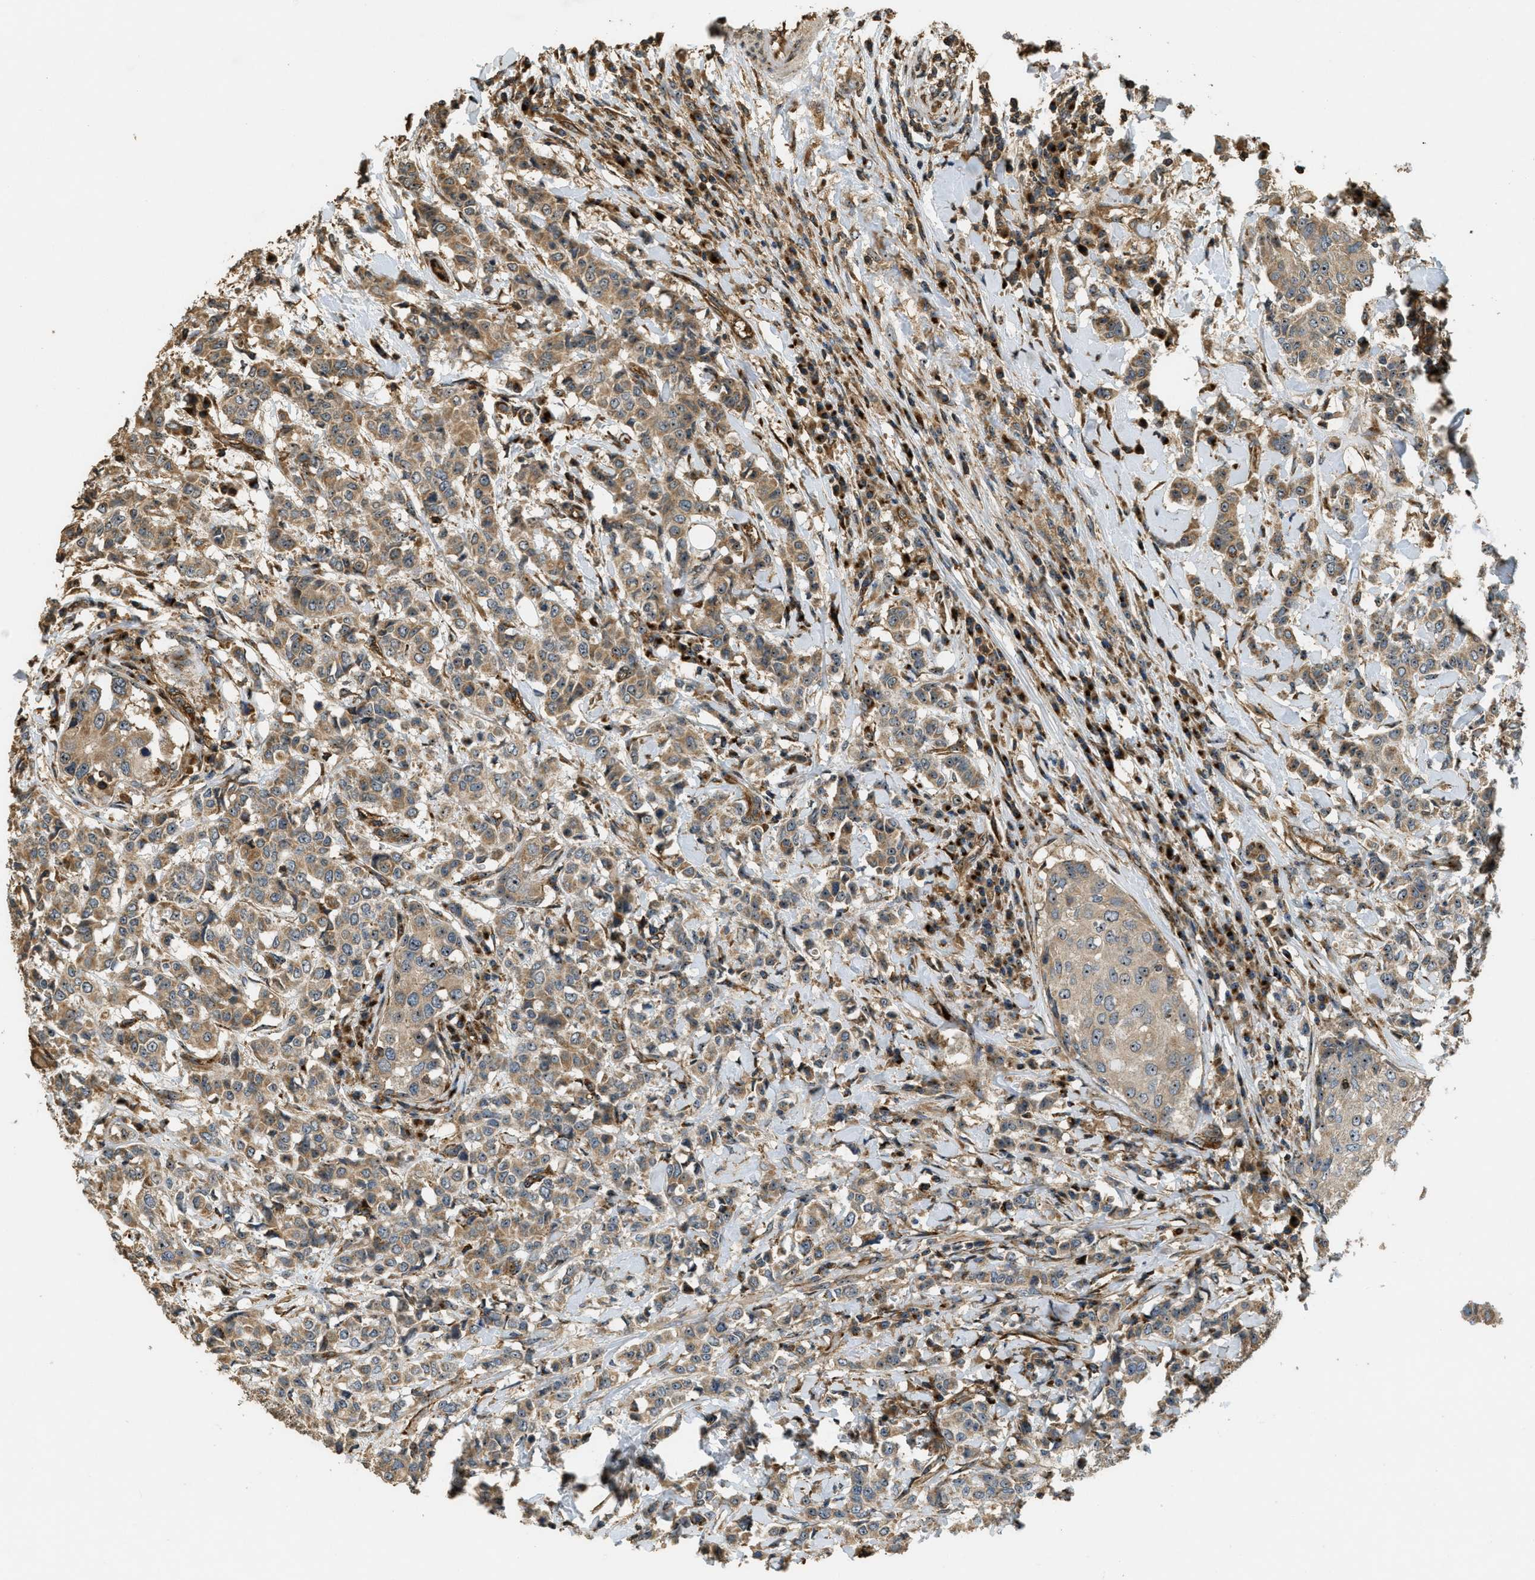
{"staining": {"intensity": "moderate", "quantity": ">75%", "location": "cytoplasmic/membranous,nuclear"}, "tissue": "breast cancer", "cell_type": "Tumor cells", "image_type": "cancer", "snomed": [{"axis": "morphology", "description": "Duct carcinoma"}, {"axis": "topography", "description": "Breast"}], "caption": "Immunohistochemical staining of human invasive ductal carcinoma (breast) exhibits medium levels of moderate cytoplasmic/membranous and nuclear protein expression in about >75% of tumor cells.", "gene": "LRP12", "patient": {"sex": "female", "age": 27}}